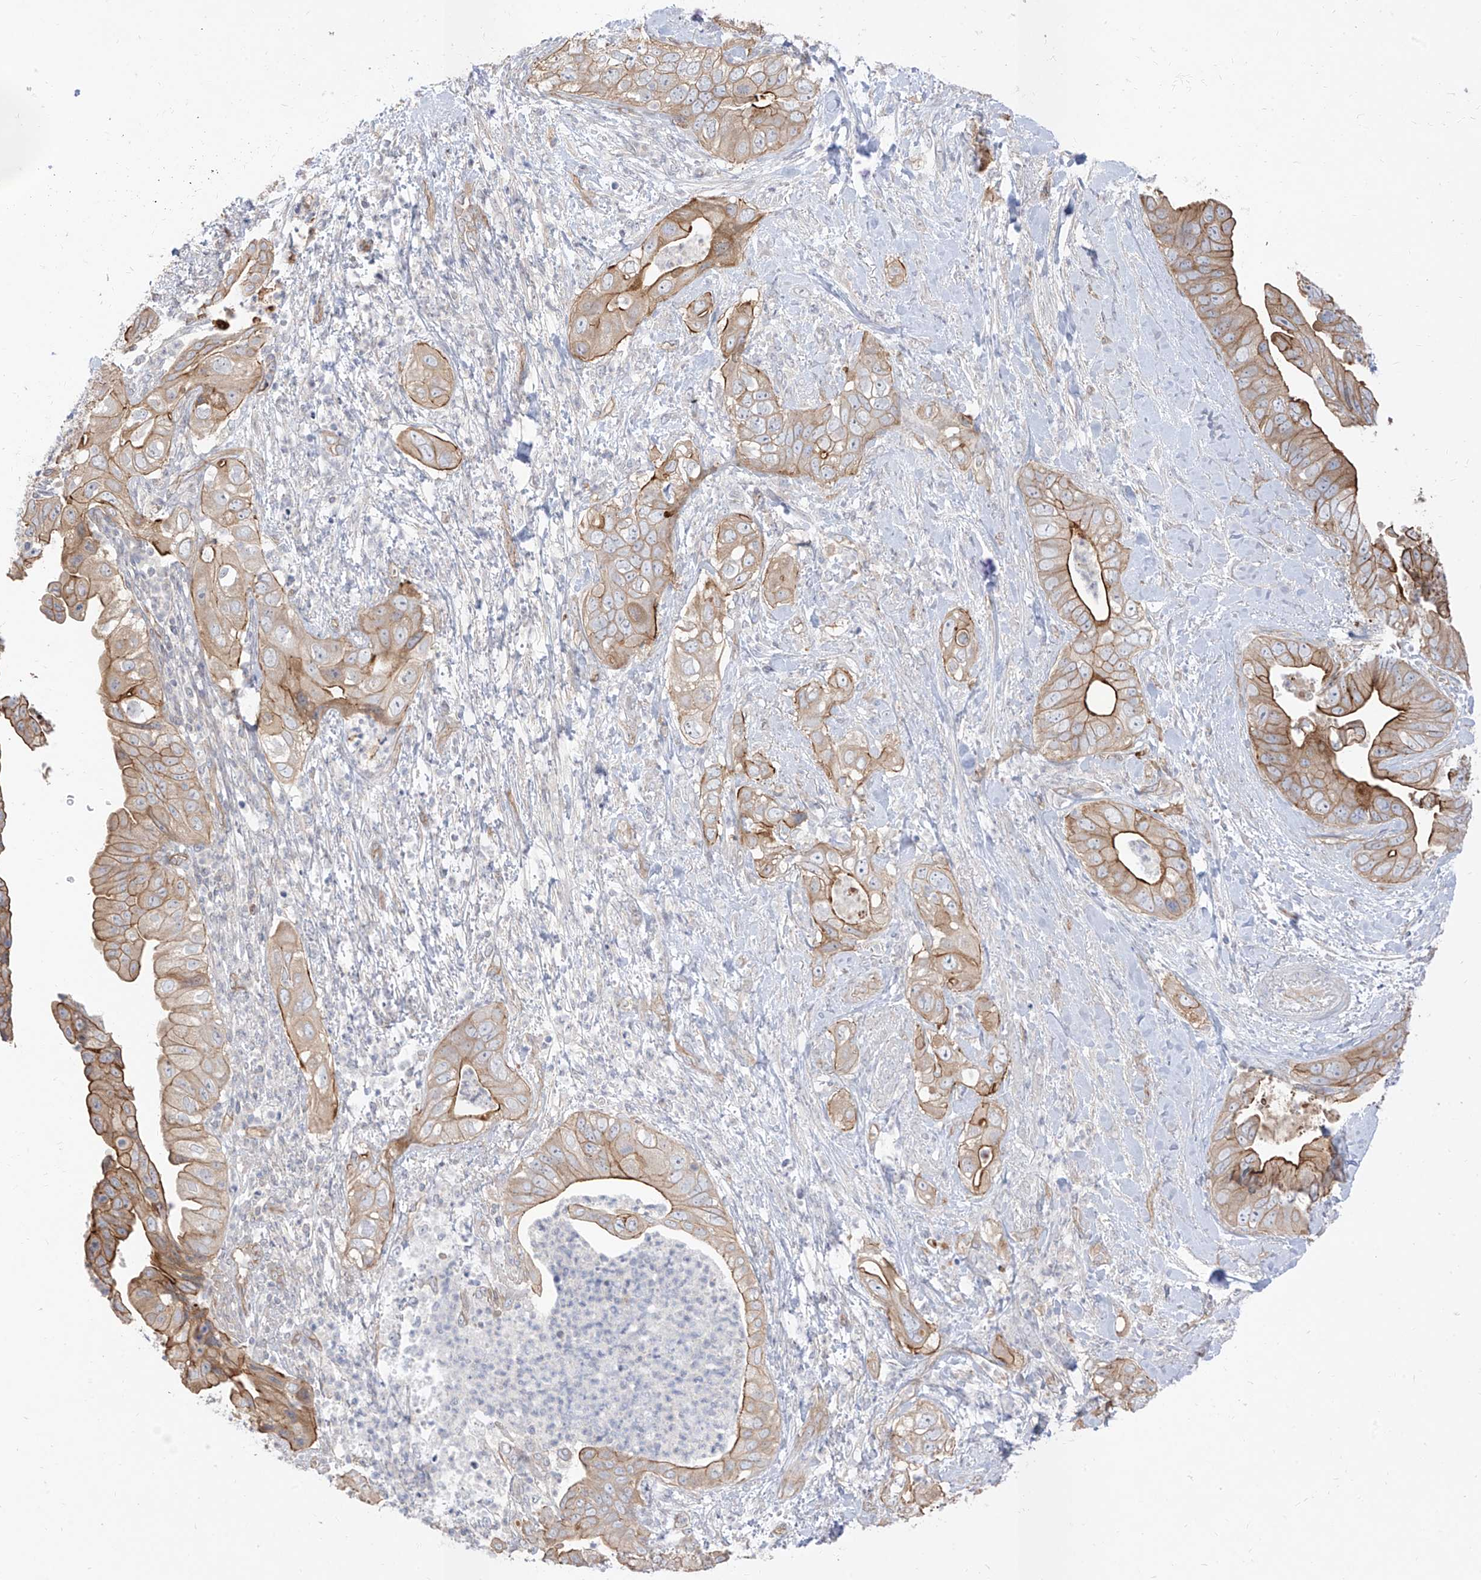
{"staining": {"intensity": "moderate", "quantity": "25%-75%", "location": "cytoplasmic/membranous"}, "tissue": "pancreatic cancer", "cell_type": "Tumor cells", "image_type": "cancer", "snomed": [{"axis": "morphology", "description": "Adenocarcinoma, NOS"}, {"axis": "topography", "description": "Pancreas"}], "caption": "Immunohistochemistry histopathology image of human pancreatic adenocarcinoma stained for a protein (brown), which reveals medium levels of moderate cytoplasmic/membranous positivity in about 25%-75% of tumor cells.", "gene": "EPHX4", "patient": {"sex": "female", "age": 78}}